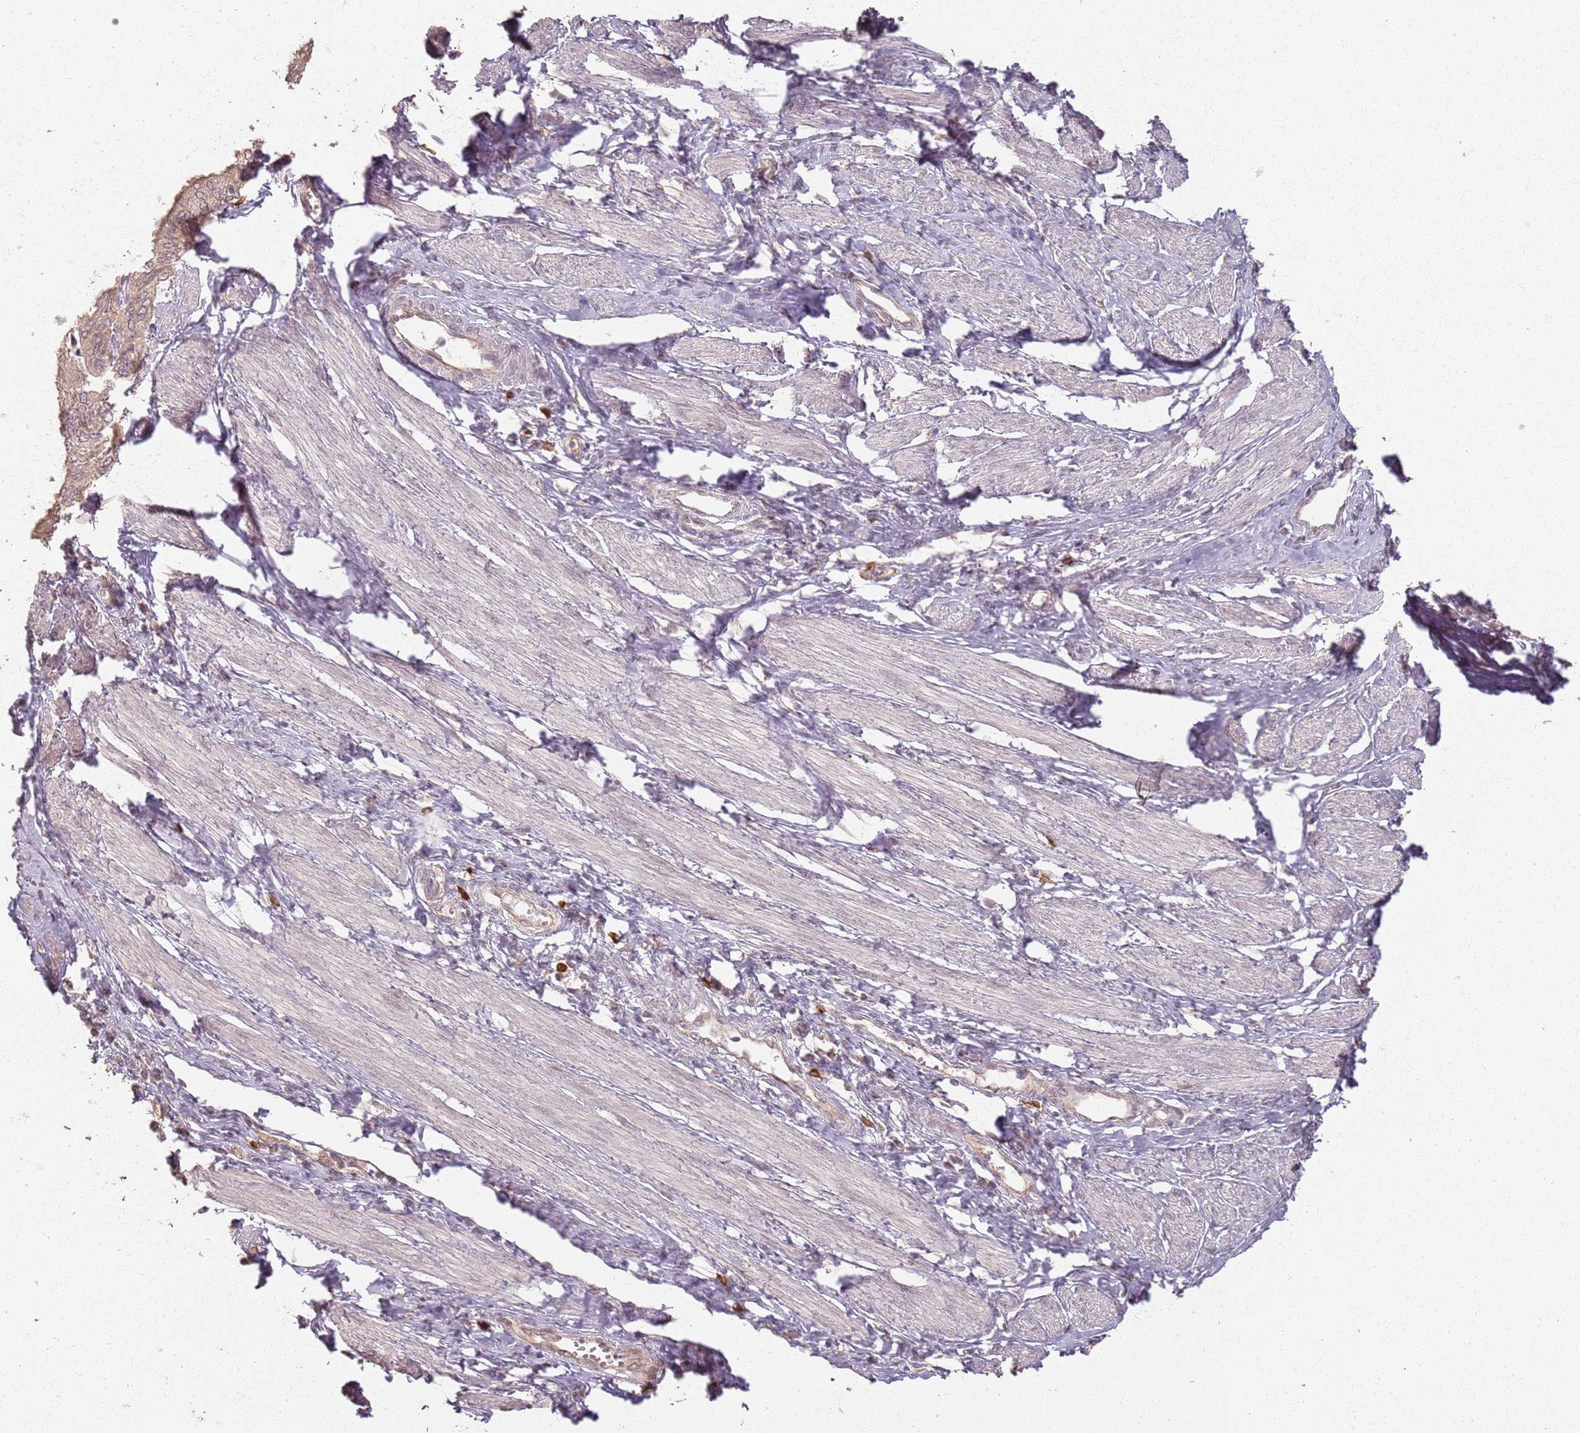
{"staining": {"intensity": "weak", "quantity": "<25%", "location": "cytoplasmic/membranous"}, "tissue": "cervical cancer", "cell_type": "Tumor cells", "image_type": "cancer", "snomed": [{"axis": "morphology", "description": "Adenocarcinoma, NOS"}, {"axis": "topography", "description": "Cervix"}], "caption": "An IHC histopathology image of cervical cancer is shown. There is no staining in tumor cells of cervical cancer.", "gene": "CCDC168", "patient": {"sex": "female", "age": 36}}